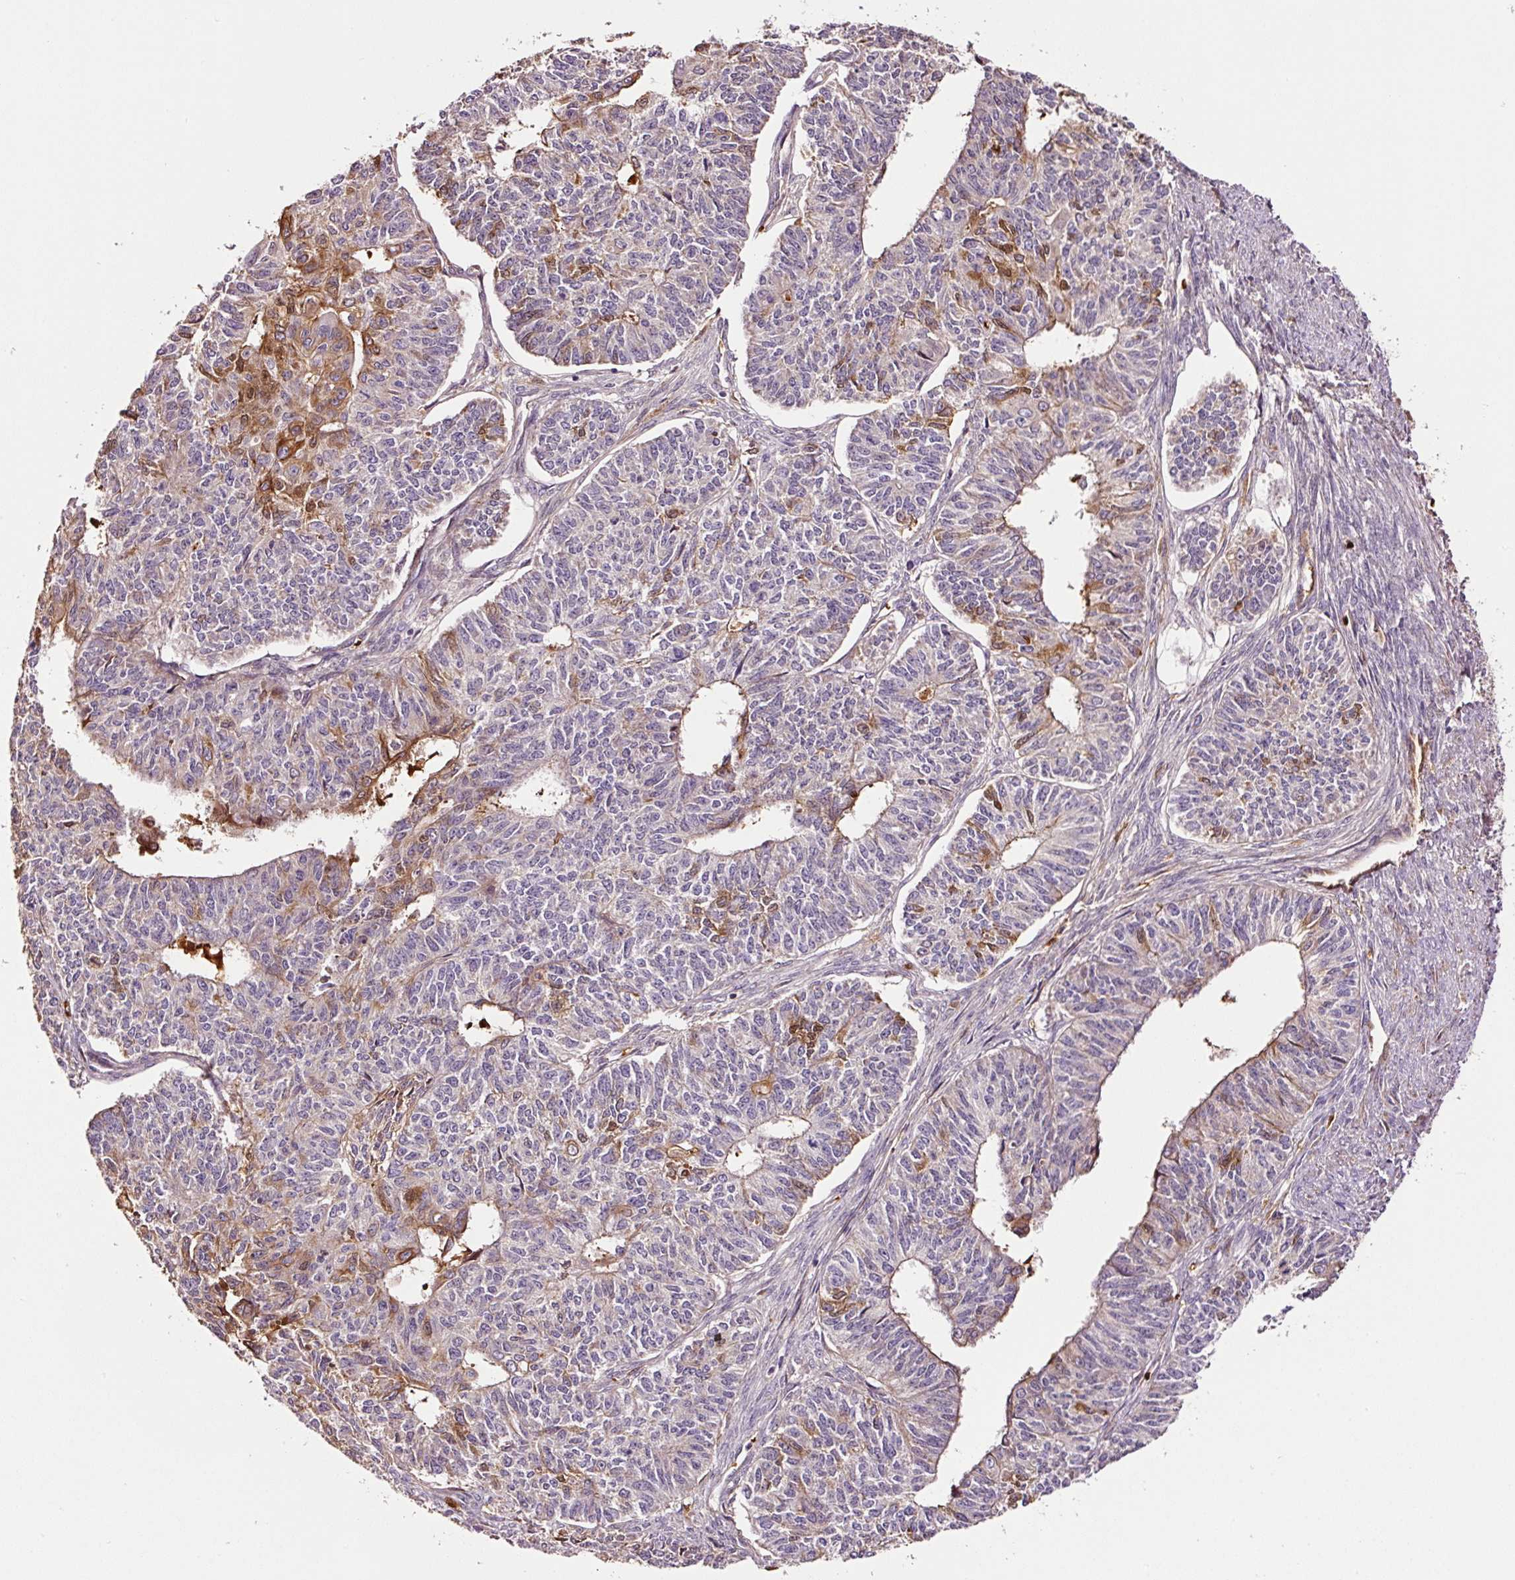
{"staining": {"intensity": "moderate", "quantity": "<25%", "location": "cytoplasmic/membranous"}, "tissue": "endometrial cancer", "cell_type": "Tumor cells", "image_type": "cancer", "snomed": [{"axis": "morphology", "description": "Adenocarcinoma, NOS"}, {"axis": "topography", "description": "Endometrium"}], "caption": "IHC image of neoplastic tissue: adenocarcinoma (endometrial) stained using immunohistochemistry reveals low levels of moderate protein expression localized specifically in the cytoplasmic/membranous of tumor cells, appearing as a cytoplasmic/membranous brown color.", "gene": "PGLYRP2", "patient": {"sex": "female", "age": 32}}